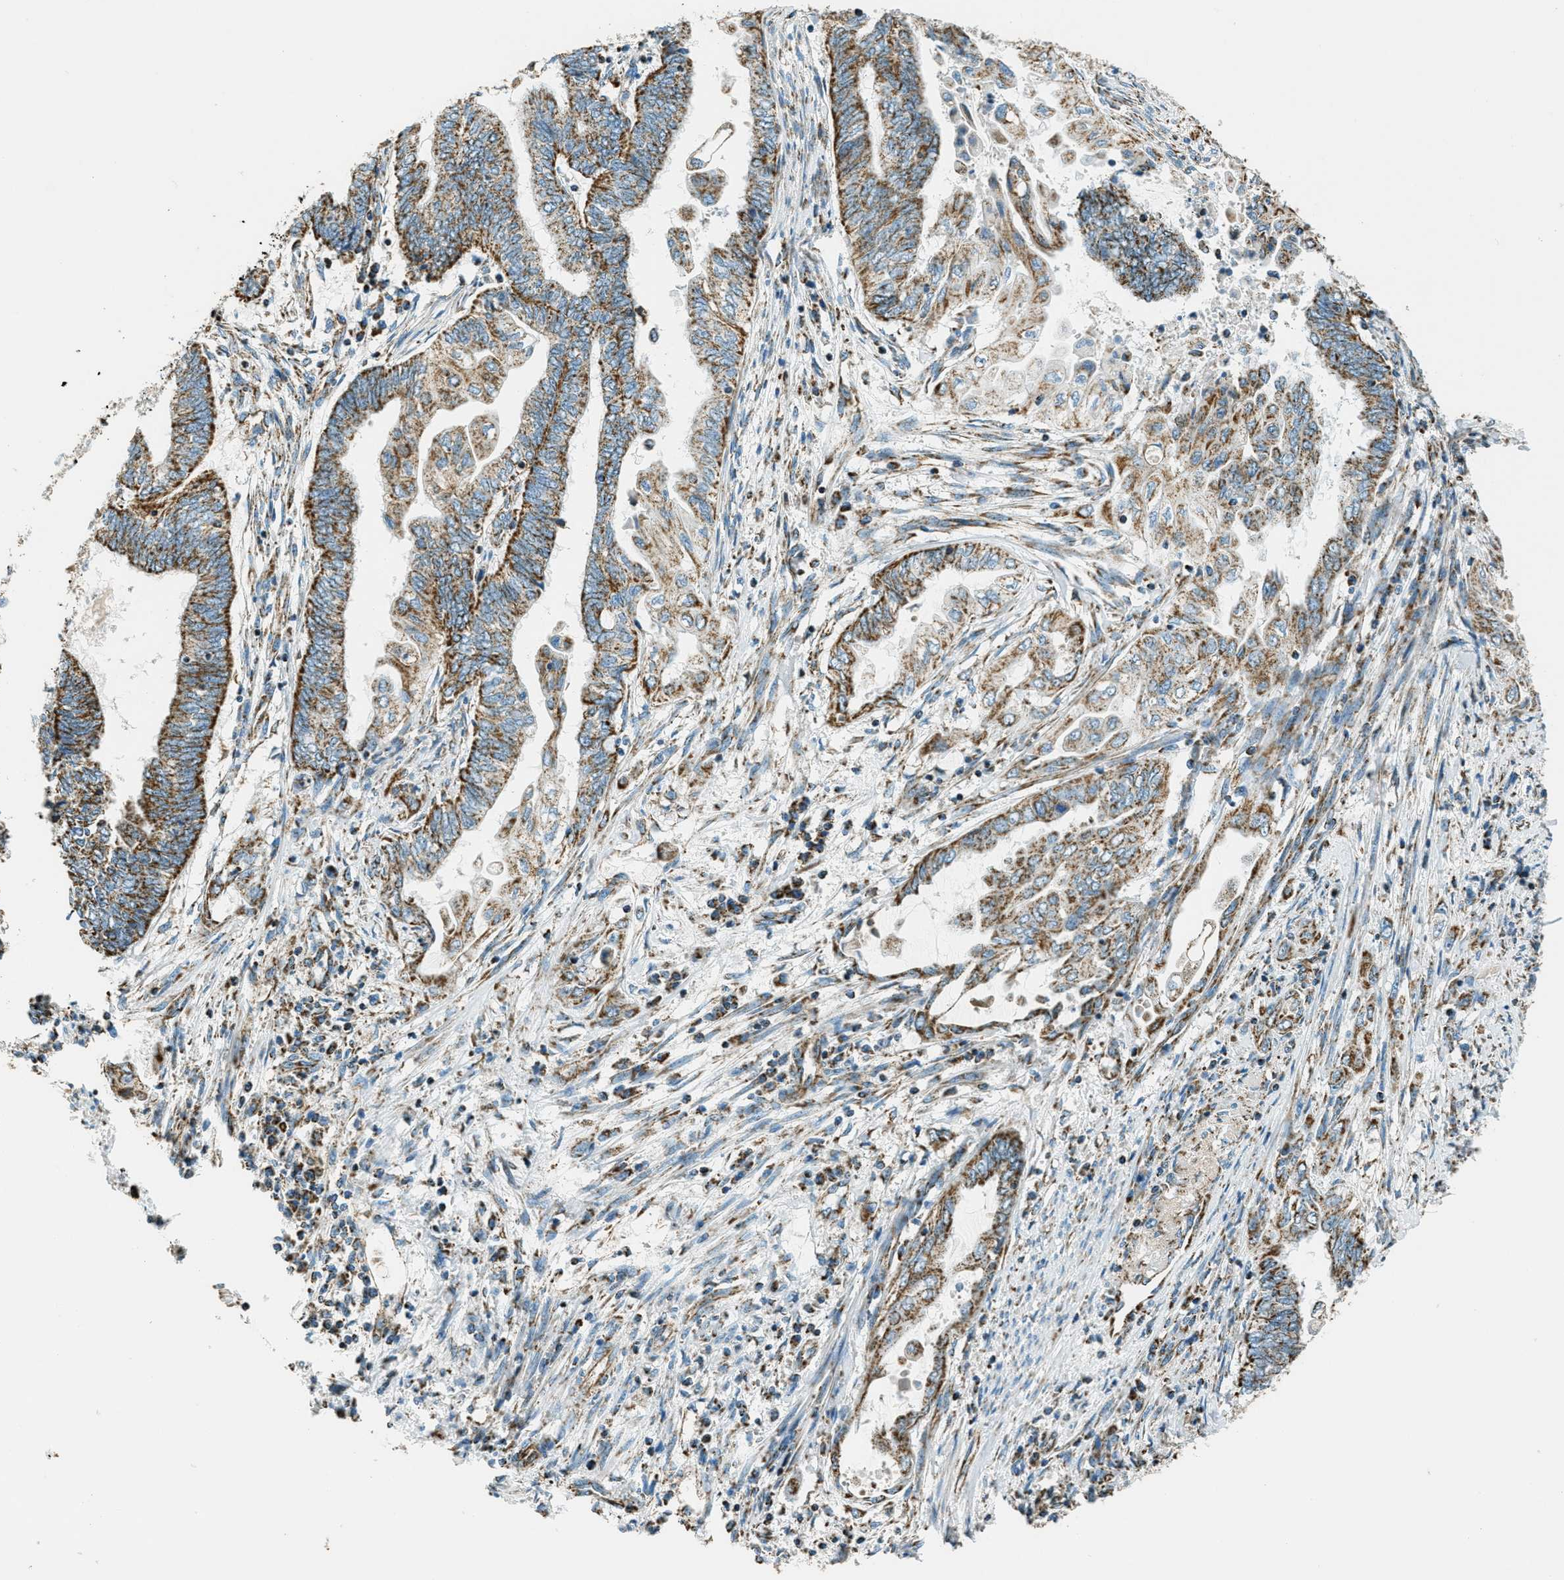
{"staining": {"intensity": "moderate", "quantity": ">75%", "location": "cytoplasmic/membranous"}, "tissue": "endometrial cancer", "cell_type": "Tumor cells", "image_type": "cancer", "snomed": [{"axis": "morphology", "description": "Adenocarcinoma, NOS"}, {"axis": "topography", "description": "Uterus"}, {"axis": "topography", "description": "Endometrium"}], "caption": "Endometrial adenocarcinoma stained with a brown dye shows moderate cytoplasmic/membranous positive positivity in approximately >75% of tumor cells.", "gene": "CHST15", "patient": {"sex": "female", "age": 70}}